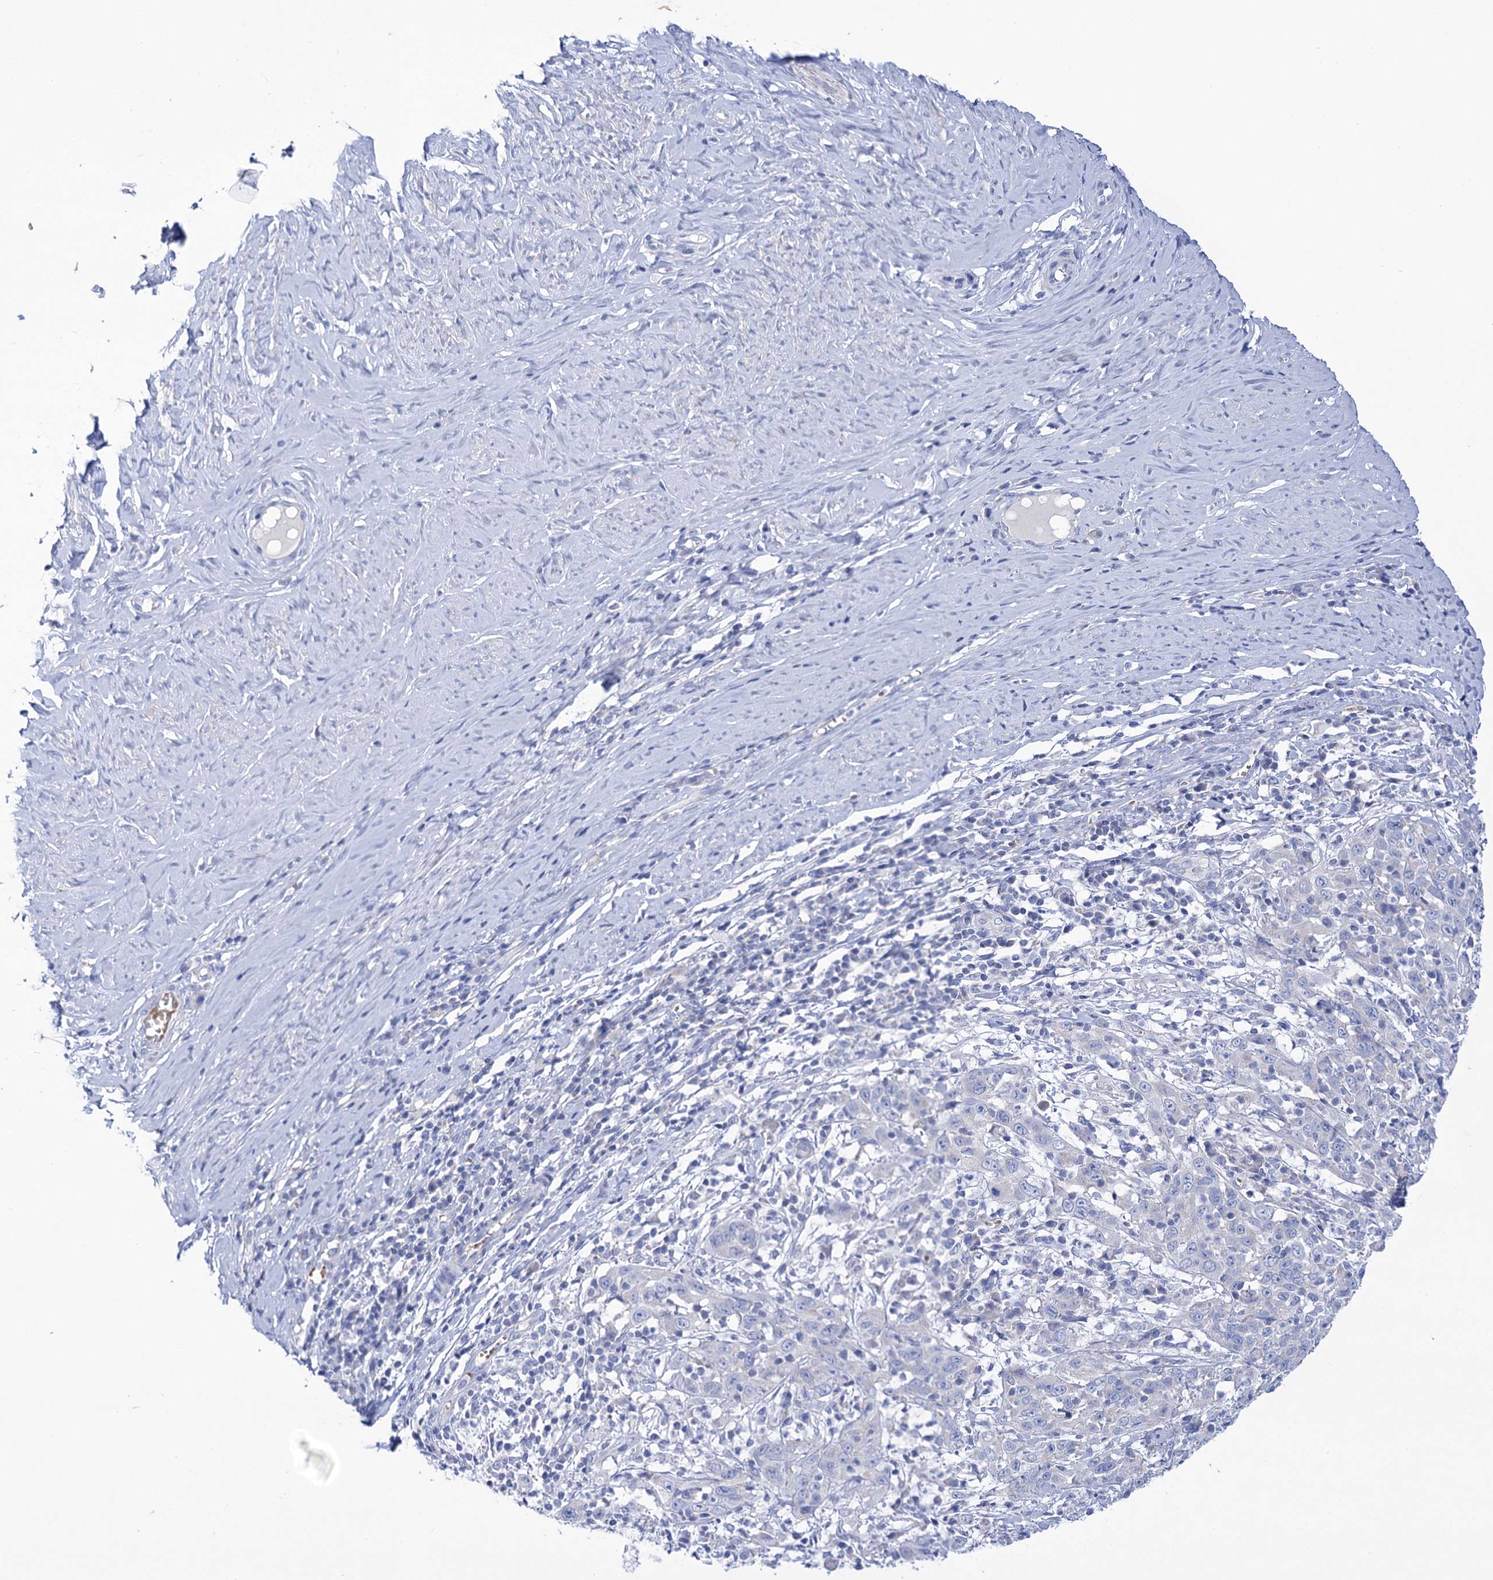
{"staining": {"intensity": "negative", "quantity": "none", "location": "none"}, "tissue": "cervical cancer", "cell_type": "Tumor cells", "image_type": "cancer", "snomed": [{"axis": "morphology", "description": "Squamous cell carcinoma, NOS"}, {"axis": "topography", "description": "Cervix"}], "caption": "This is an IHC image of human cervical cancer (squamous cell carcinoma). There is no expression in tumor cells.", "gene": "YARS2", "patient": {"sex": "female", "age": 46}}